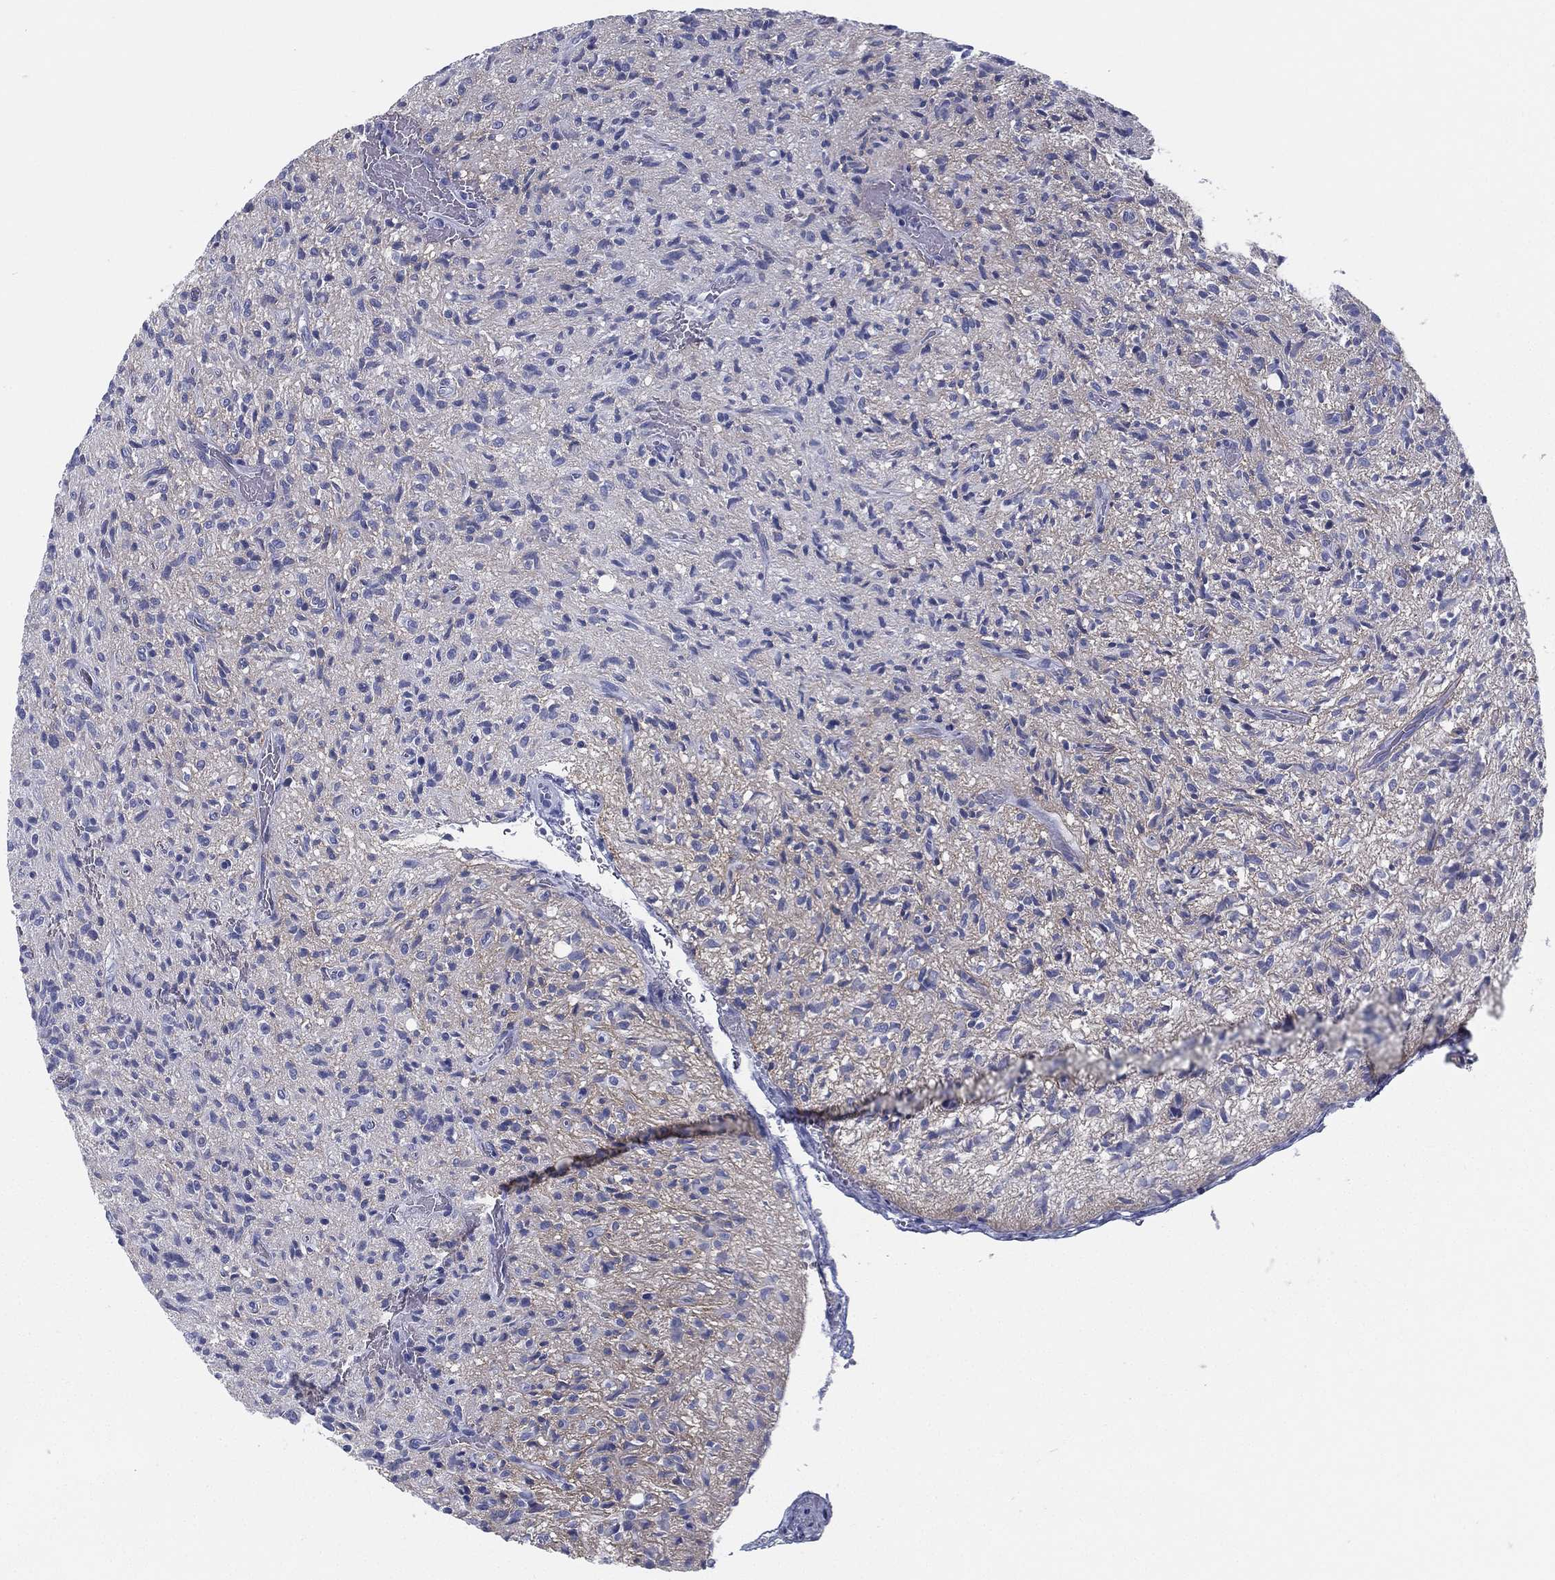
{"staining": {"intensity": "negative", "quantity": "none", "location": "none"}, "tissue": "glioma", "cell_type": "Tumor cells", "image_type": "cancer", "snomed": [{"axis": "morphology", "description": "Glioma, malignant, High grade"}, {"axis": "topography", "description": "Brain"}], "caption": "This is an immunohistochemistry (IHC) histopathology image of glioma. There is no positivity in tumor cells.", "gene": "TMEM252", "patient": {"sex": "male", "age": 64}}